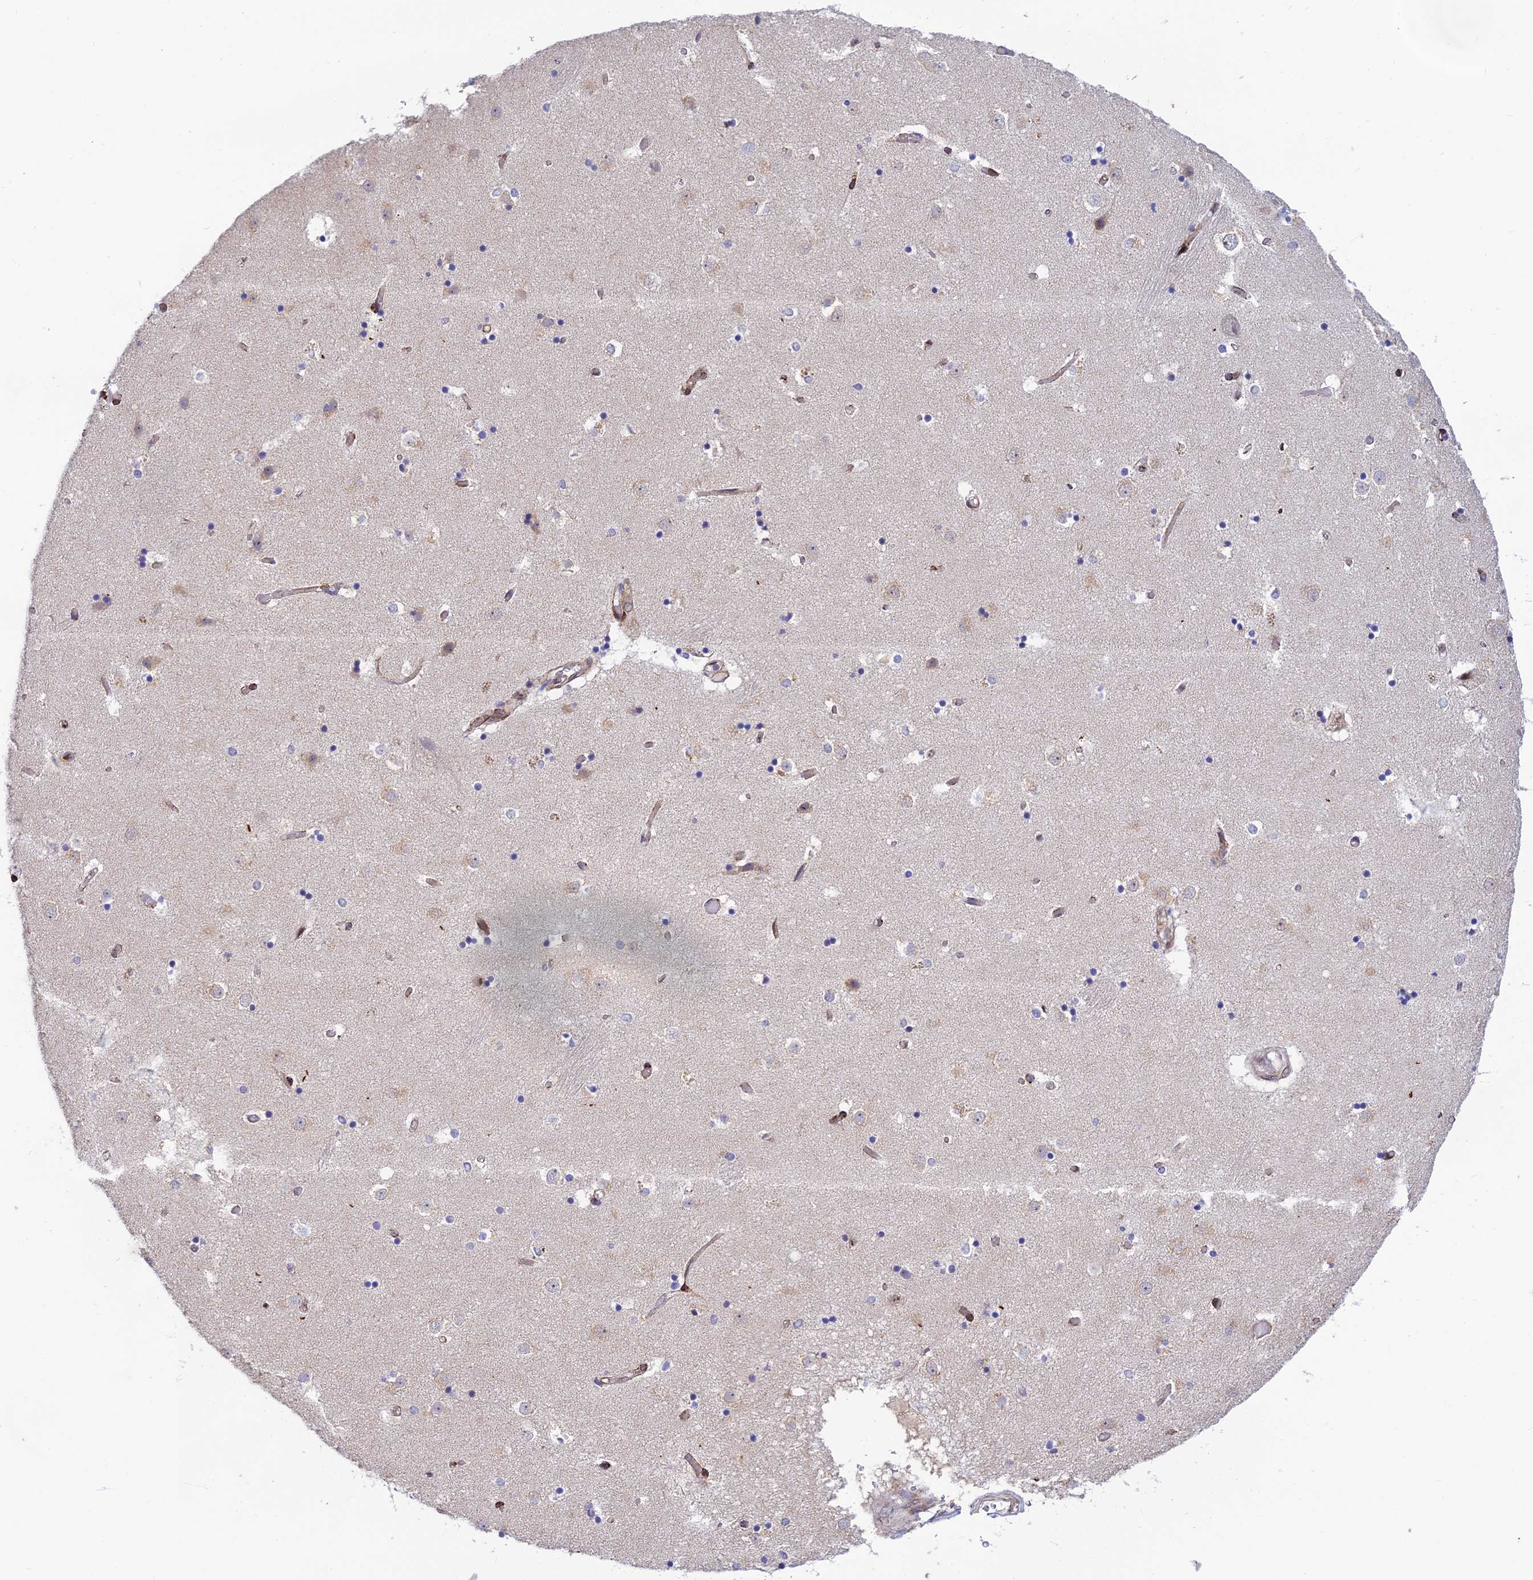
{"staining": {"intensity": "negative", "quantity": "none", "location": "none"}, "tissue": "caudate", "cell_type": "Glial cells", "image_type": "normal", "snomed": [{"axis": "morphology", "description": "Normal tissue, NOS"}, {"axis": "topography", "description": "Lateral ventricle wall"}], "caption": "This is an IHC image of normal human caudate. There is no positivity in glial cells.", "gene": "CLK4", "patient": {"sex": "female", "age": 52}}